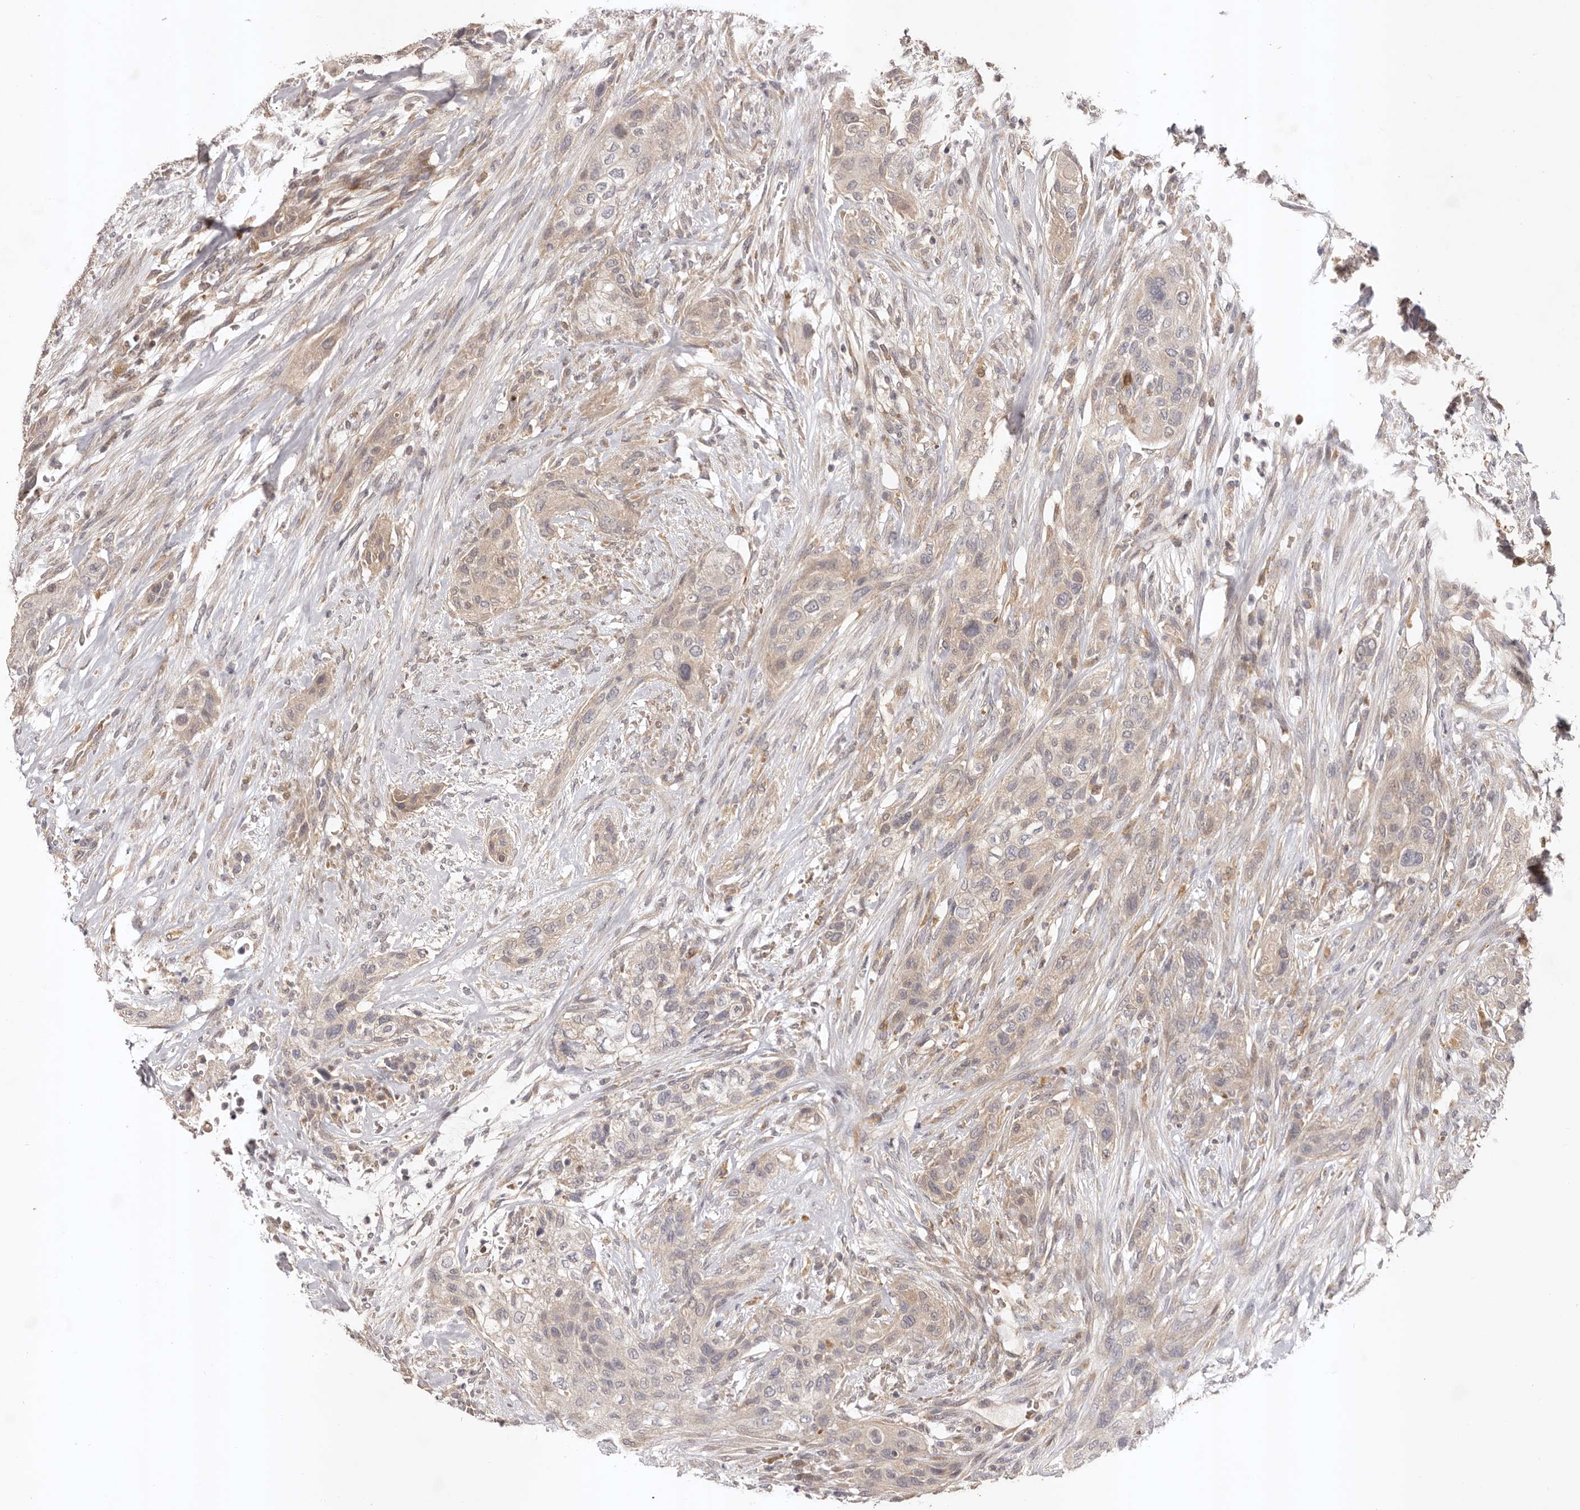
{"staining": {"intensity": "weak", "quantity": "<25%", "location": "cytoplasmic/membranous"}, "tissue": "urothelial cancer", "cell_type": "Tumor cells", "image_type": "cancer", "snomed": [{"axis": "morphology", "description": "Urothelial carcinoma, High grade"}, {"axis": "topography", "description": "Urinary bladder"}], "caption": "Protein analysis of high-grade urothelial carcinoma shows no significant positivity in tumor cells. (DAB IHC with hematoxylin counter stain).", "gene": "UBR2", "patient": {"sex": "male", "age": 35}}